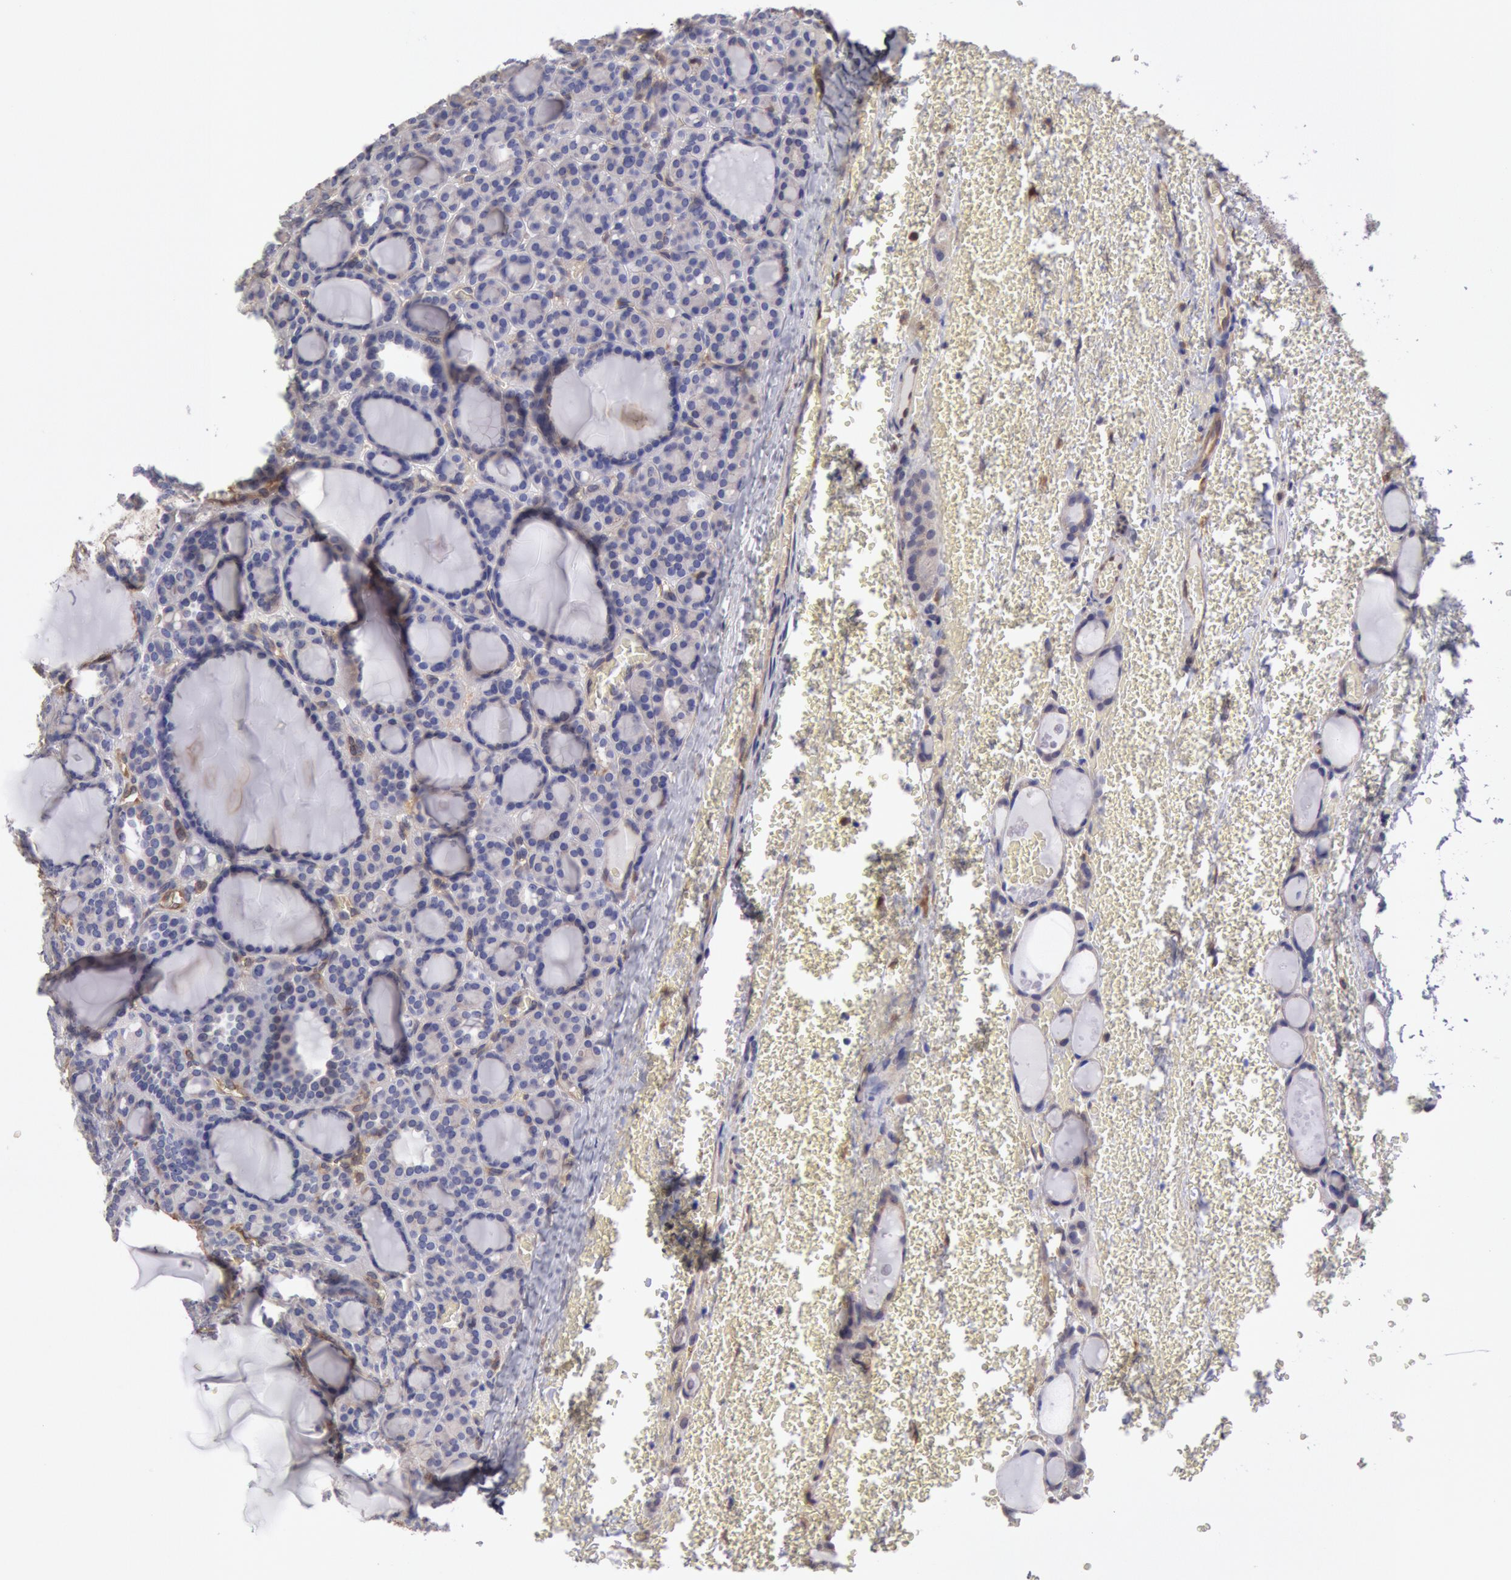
{"staining": {"intensity": "negative", "quantity": "none", "location": "none"}, "tissue": "thyroid cancer", "cell_type": "Tumor cells", "image_type": "cancer", "snomed": [{"axis": "morphology", "description": "Follicular adenoma carcinoma, NOS"}, {"axis": "topography", "description": "Thyroid gland"}], "caption": "Follicular adenoma carcinoma (thyroid) stained for a protein using immunohistochemistry reveals no positivity tumor cells.", "gene": "CCDC50", "patient": {"sex": "female", "age": 71}}